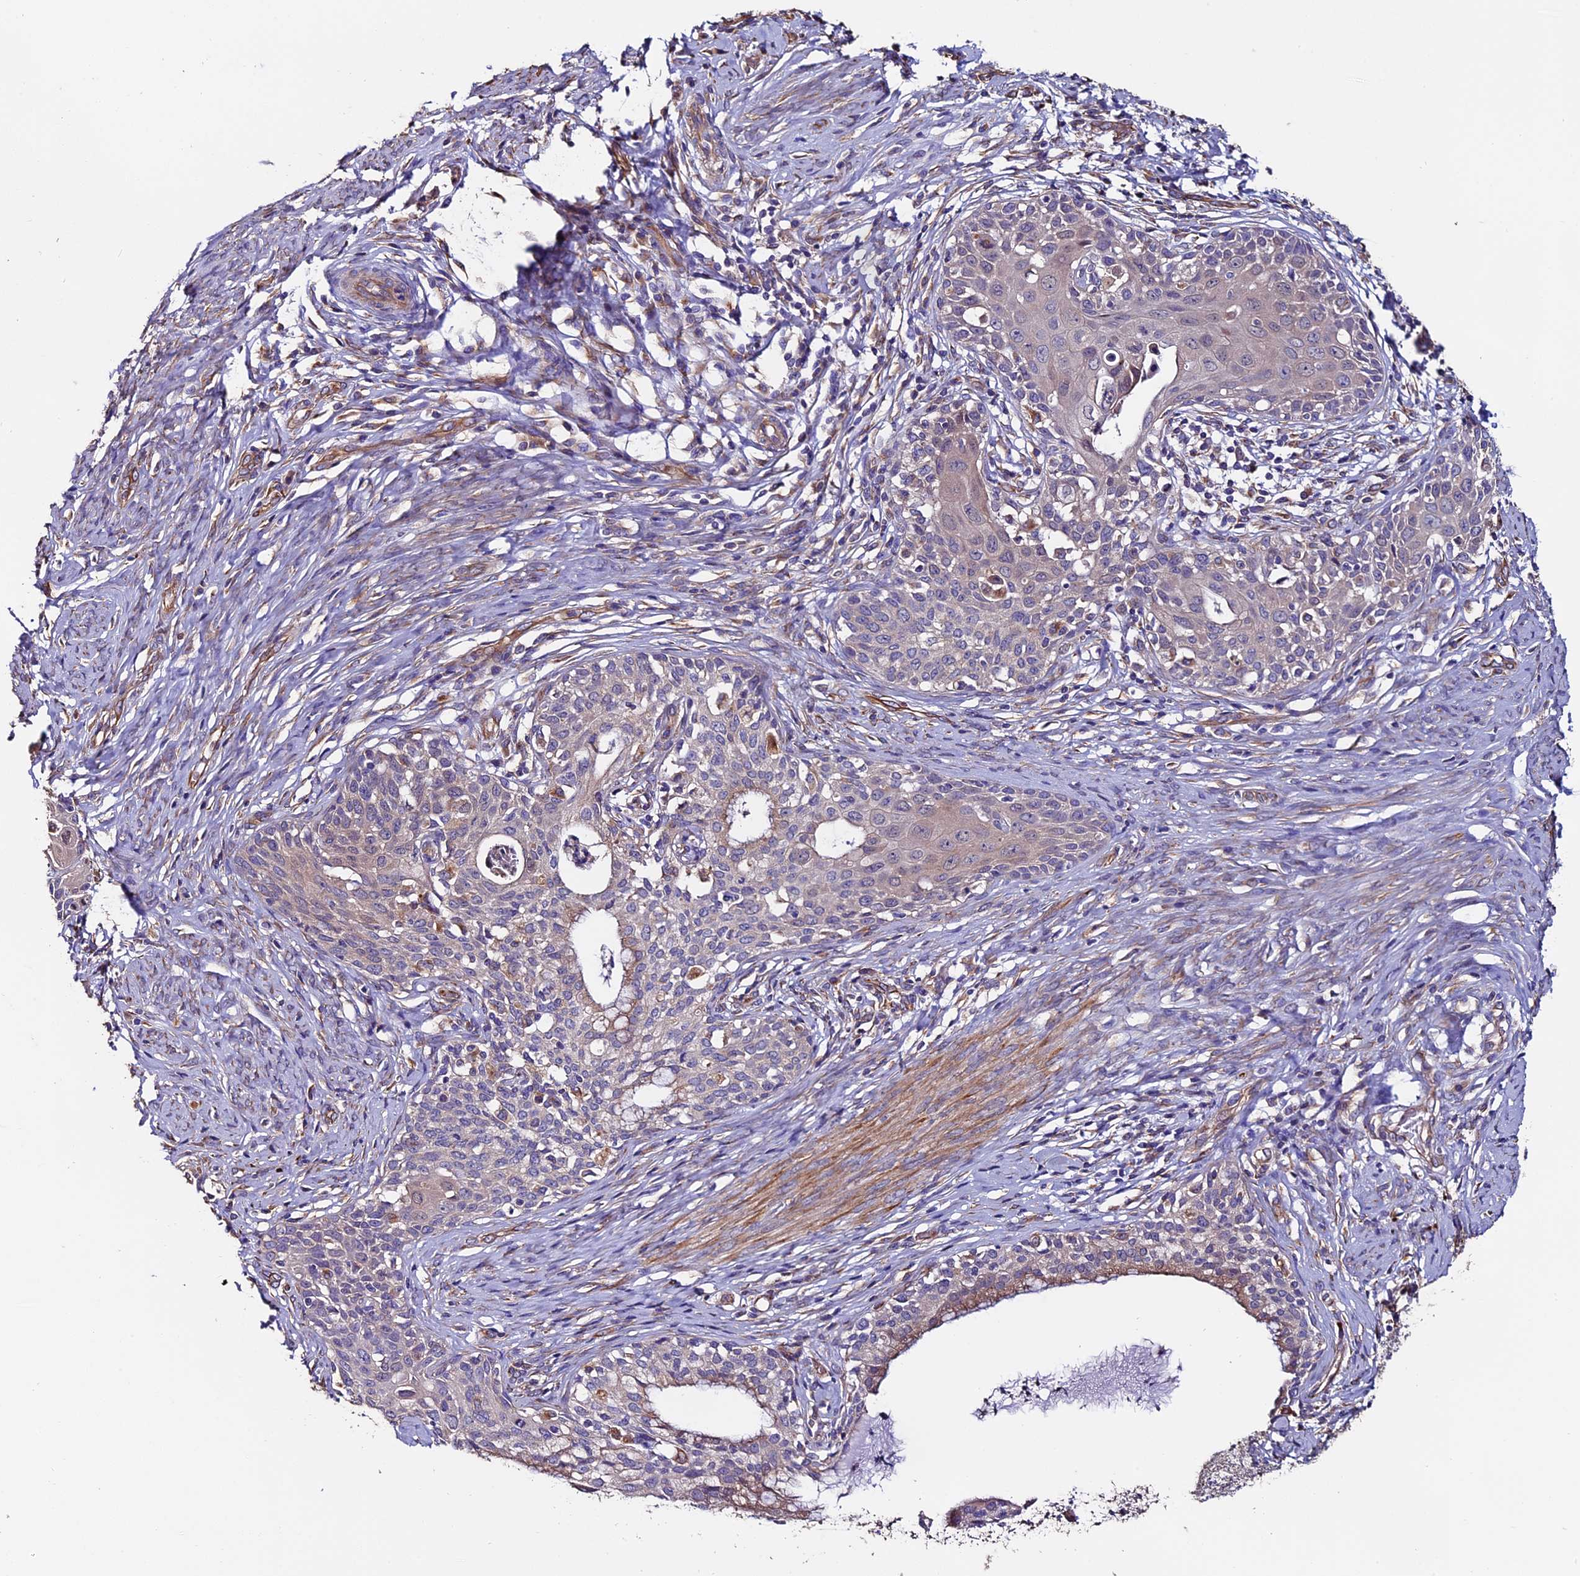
{"staining": {"intensity": "weak", "quantity": "25%-75%", "location": "cytoplasmic/membranous"}, "tissue": "cervical cancer", "cell_type": "Tumor cells", "image_type": "cancer", "snomed": [{"axis": "morphology", "description": "Squamous cell carcinoma, NOS"}, {"axis": "morphology", "description": "Adenocarcinoma, NOS"}, {"axis": "topography", "description": "Cervix"}], "caption": "Human cervical squamous cell carcinoma stained for a protein (brown) exhibits weak cytoplasmic/membranous positive staining in approximately 25%-75% of tumor cells.", "gene": "CLN5", "patient": {"sex": "female", "age": 52}}